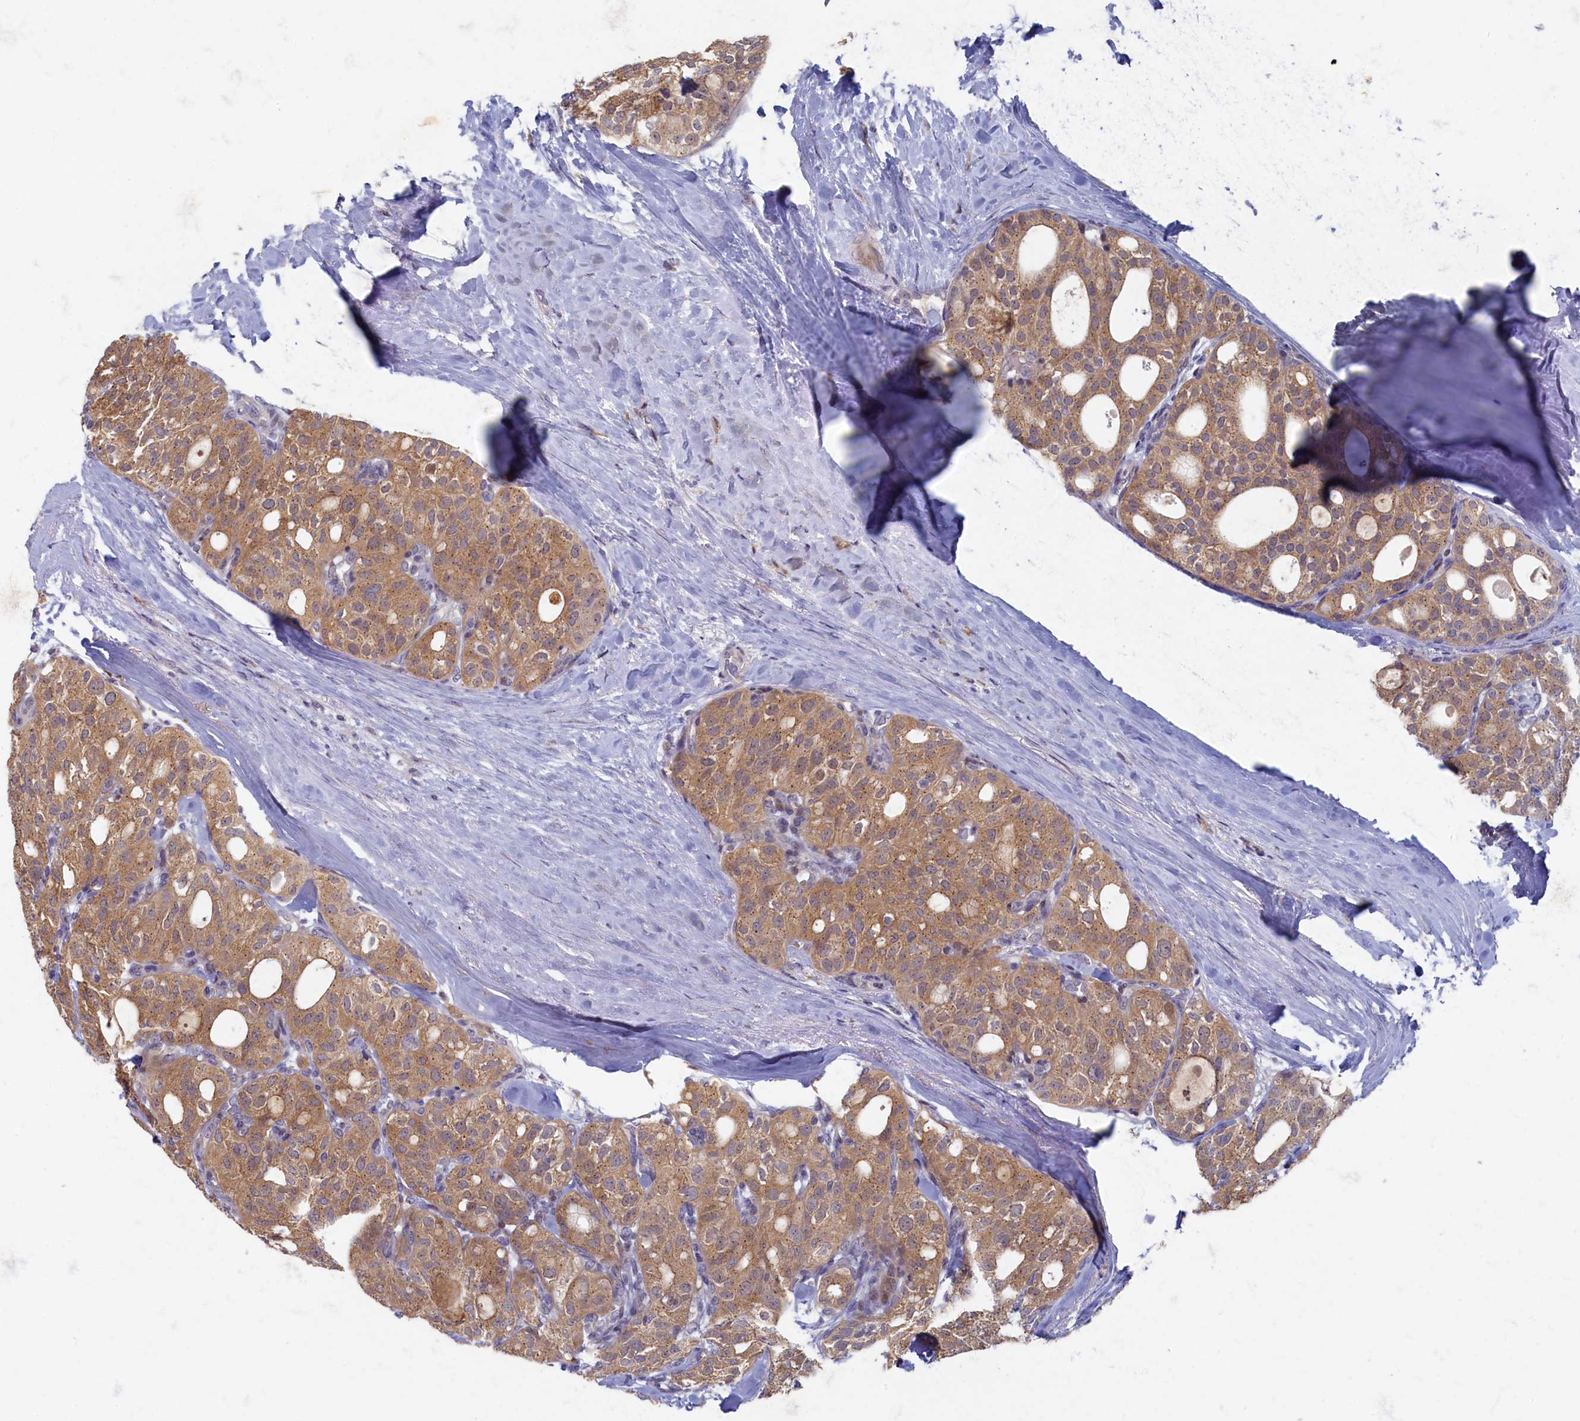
{"staining": {"intensity": "moderate", "quantity": ">75%", "location": "cytoplasmic/membranous"}, "tissue": "thyroid cancer", "cell_type": "Tumor cells", "image_type": "cancer", "snomed": [{"axis": "morphology", "description": "Follicular adenoma carcinoma, NOS"}, {"axis": "topography", "description": "Thyroid gland"}], "caption": "An immunohistochemistry (IHC) micrograph of neoplastic tissue is shown. Protein staining in brown highlights moderate cytoplasmic/membranous positivity in thyroid cancer (follicular adenoma carcinoma) within tumor cells.", "gene": "HUNK", "patient": {"sex": "male", "age": 75}}